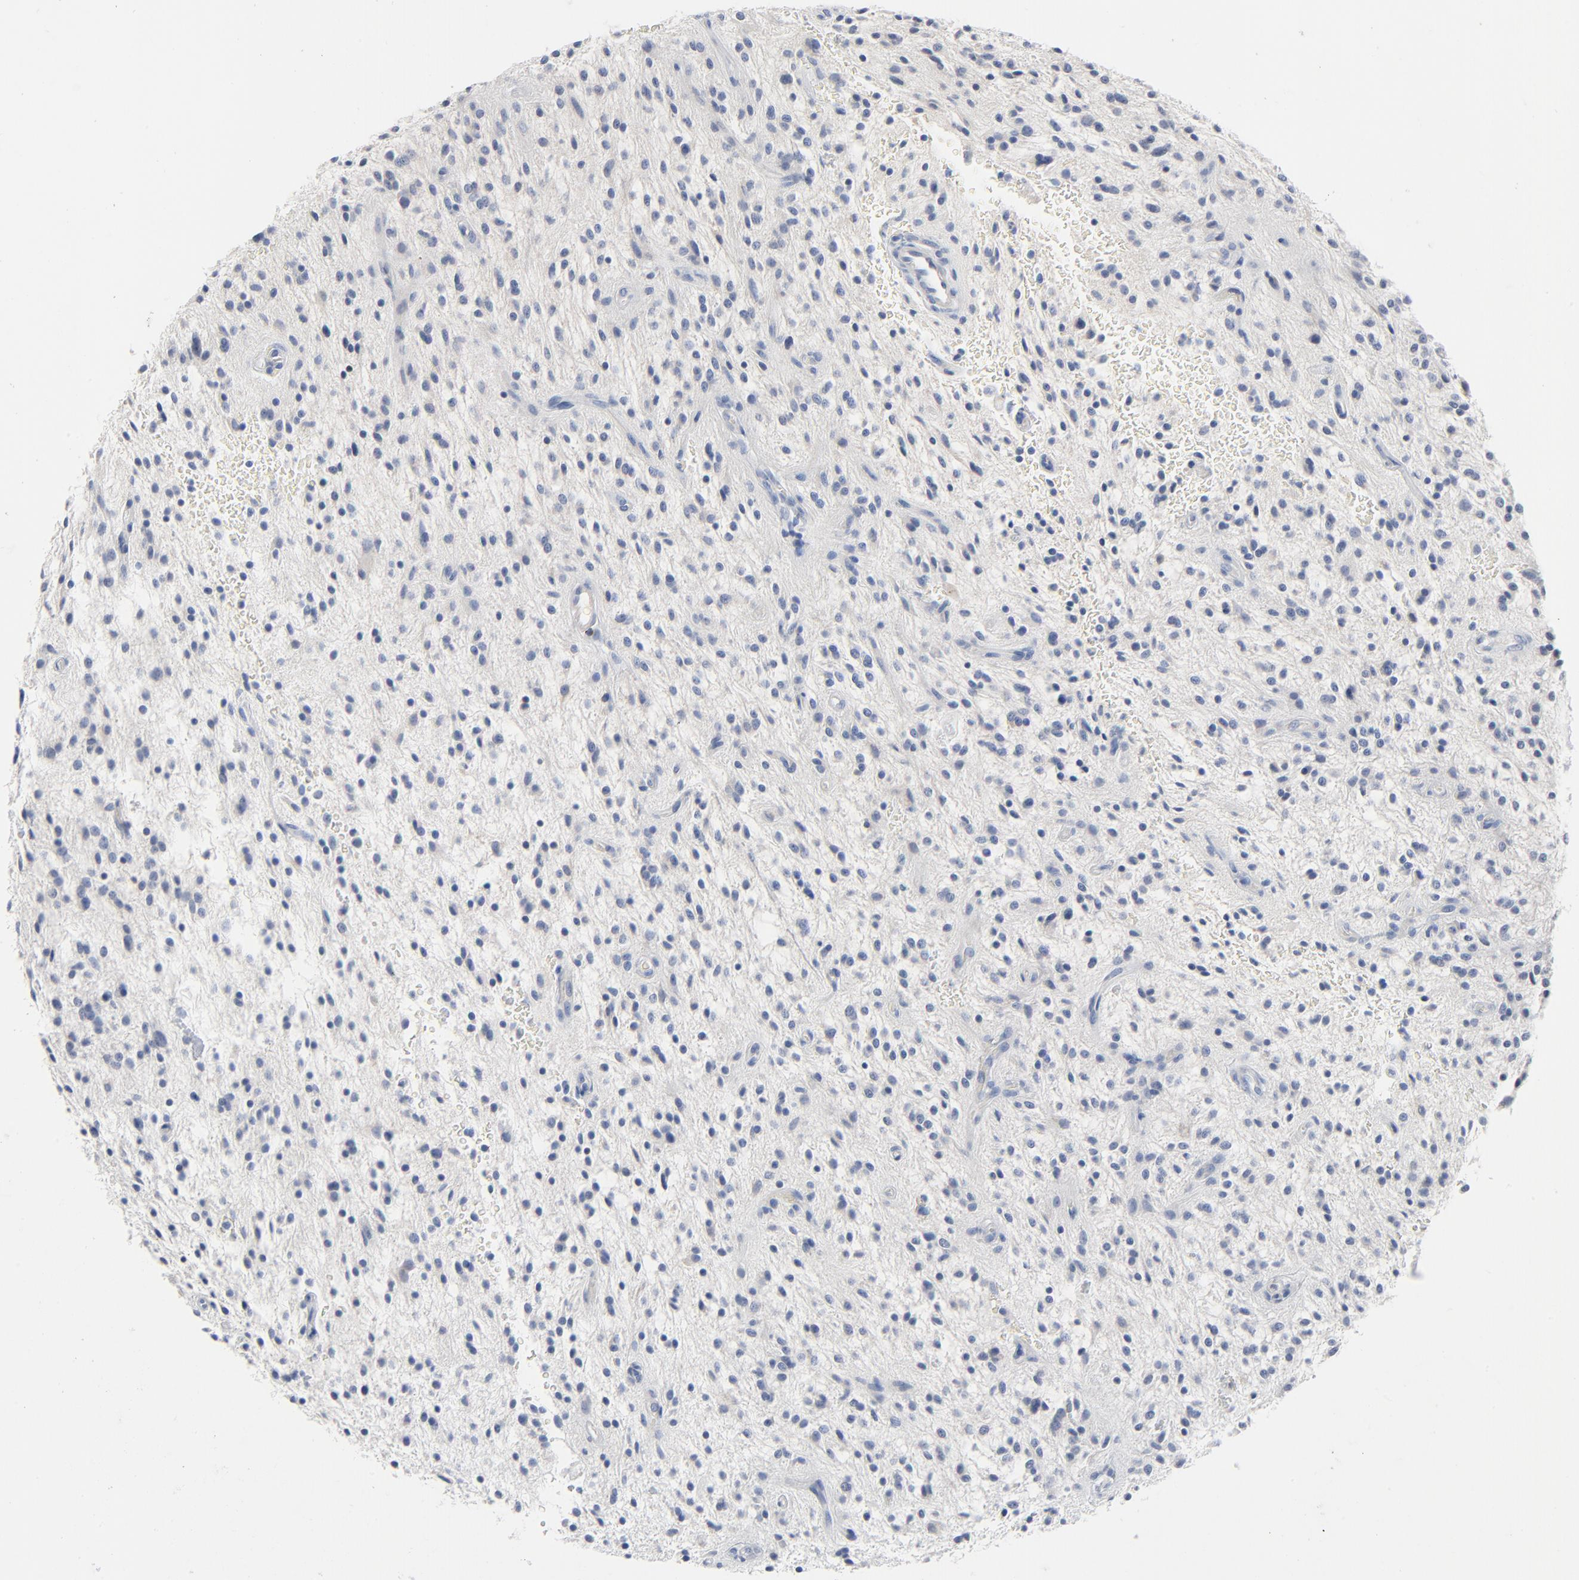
{"staining": {"intensity": "negative", "quantity": "none", "location": "none"}, "tissue": "glioma", "cell_type": "Tumor cells", "image_type": "cancer", "snomed": [{"axis": "morphology", "description": "Glioma, malignant, NOS"}, {"axis": "topography", "description": "Cerebellum"}], "caption": "This is an immunohistochemistry micrograph of glioma. There is no expression in tumor cells.", "gene": "GZMB", "patient": {"sex": "female", "age": 10}}